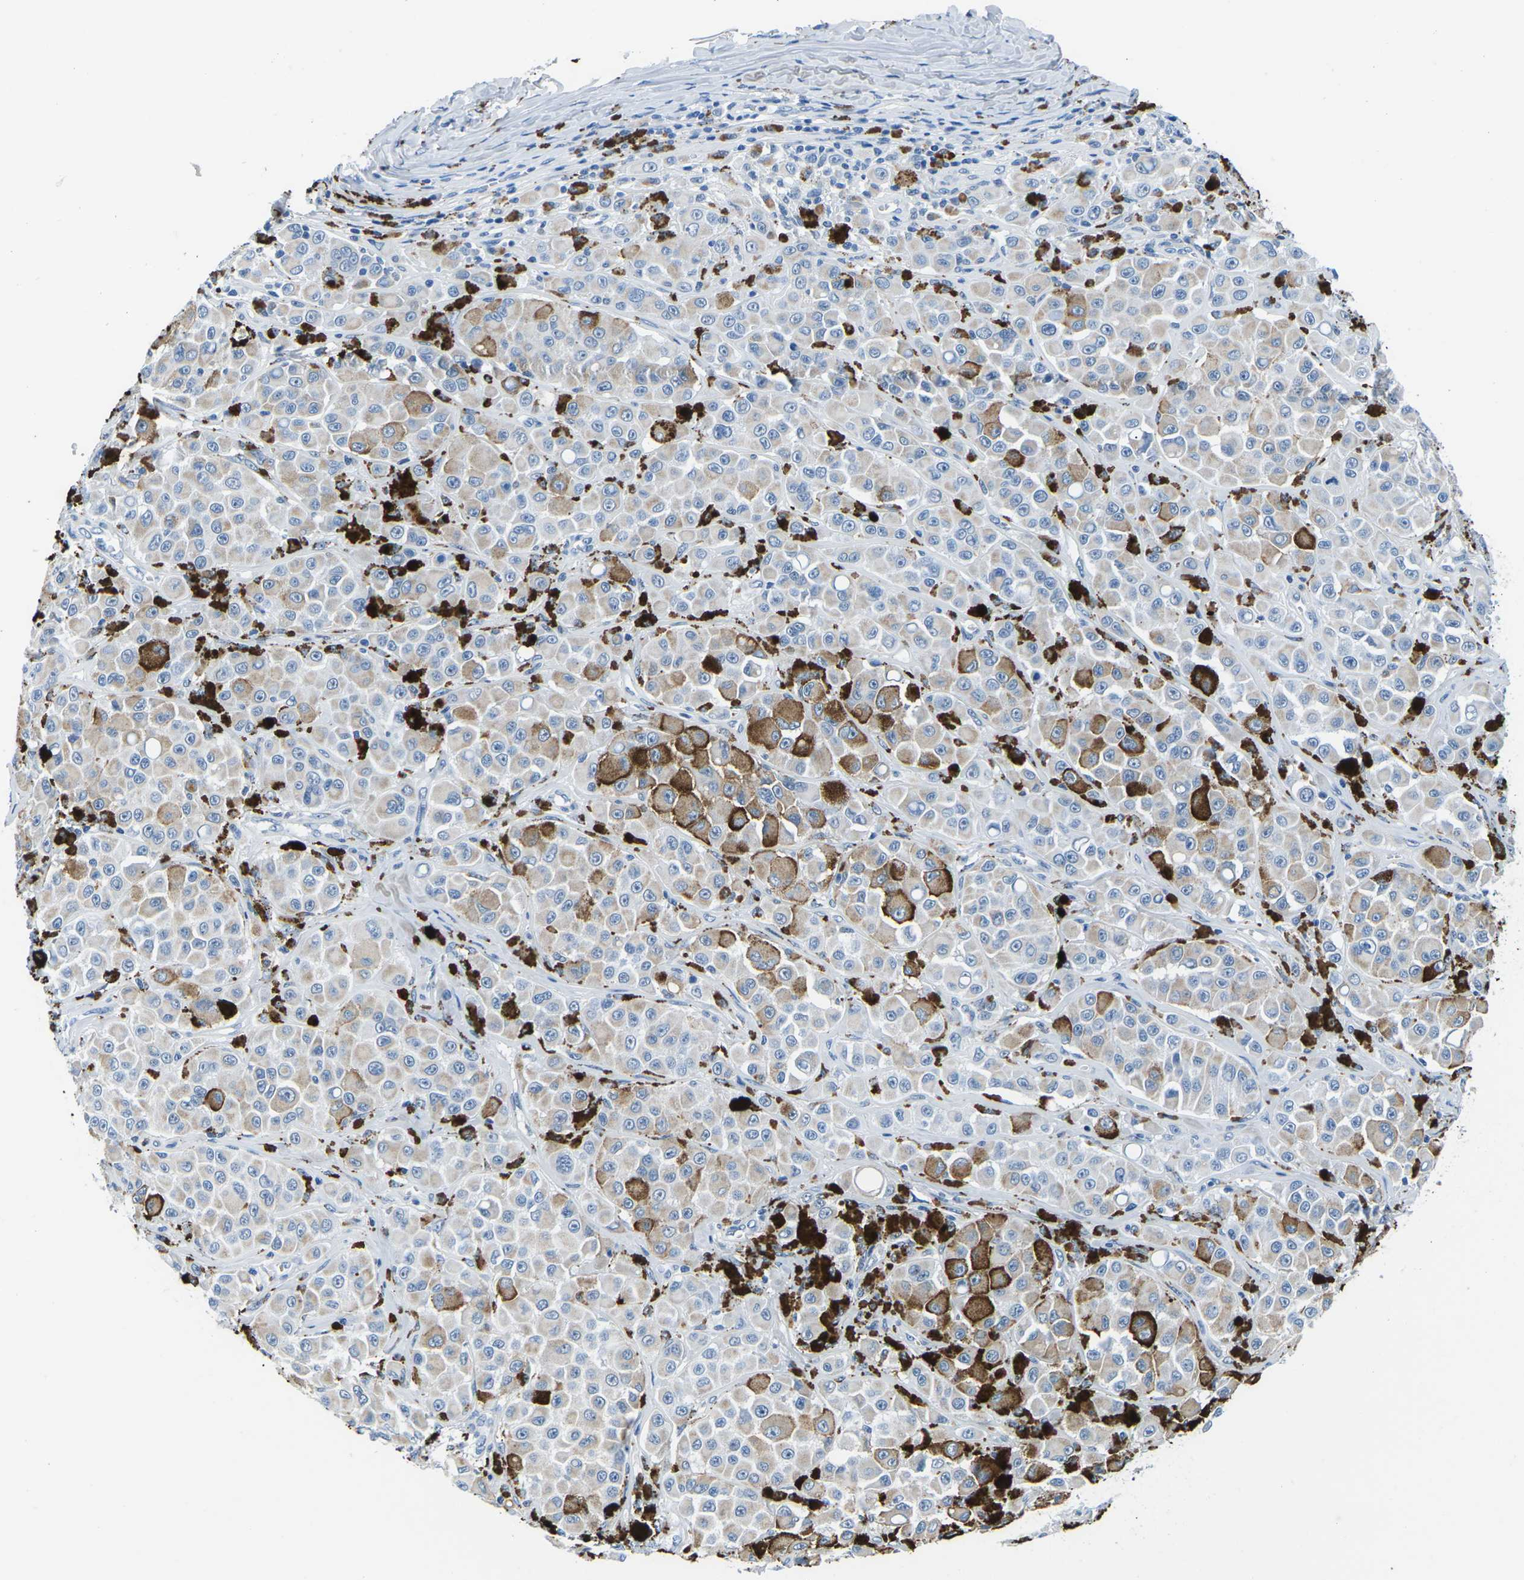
{"staining": {"intensity": "weak", "quantity": ">75%", "location": "cytoplasmic/membranous"}, "tissue": "melanoma", "cell_type": "Tumor cells", "image_type": "cancer", "snomed": [{"axis": "morphology", "description": "Malignant melanoma, NOS"}, {"axis": "topography", "description": "Skin"}], "caption": "Protein expression analysis of malignant melanoma displays weak cytoplasmic/membranous expression in approximately >75% of tumor cells. The protein is stained brown, and the nuclei are stained in blue (DAB (3,3'-diaminobenzidine) IHC with brightfield microscopy, high magnification).", "gene": "TM6SF1", "patient": {"sex": "male", "age": 84}}